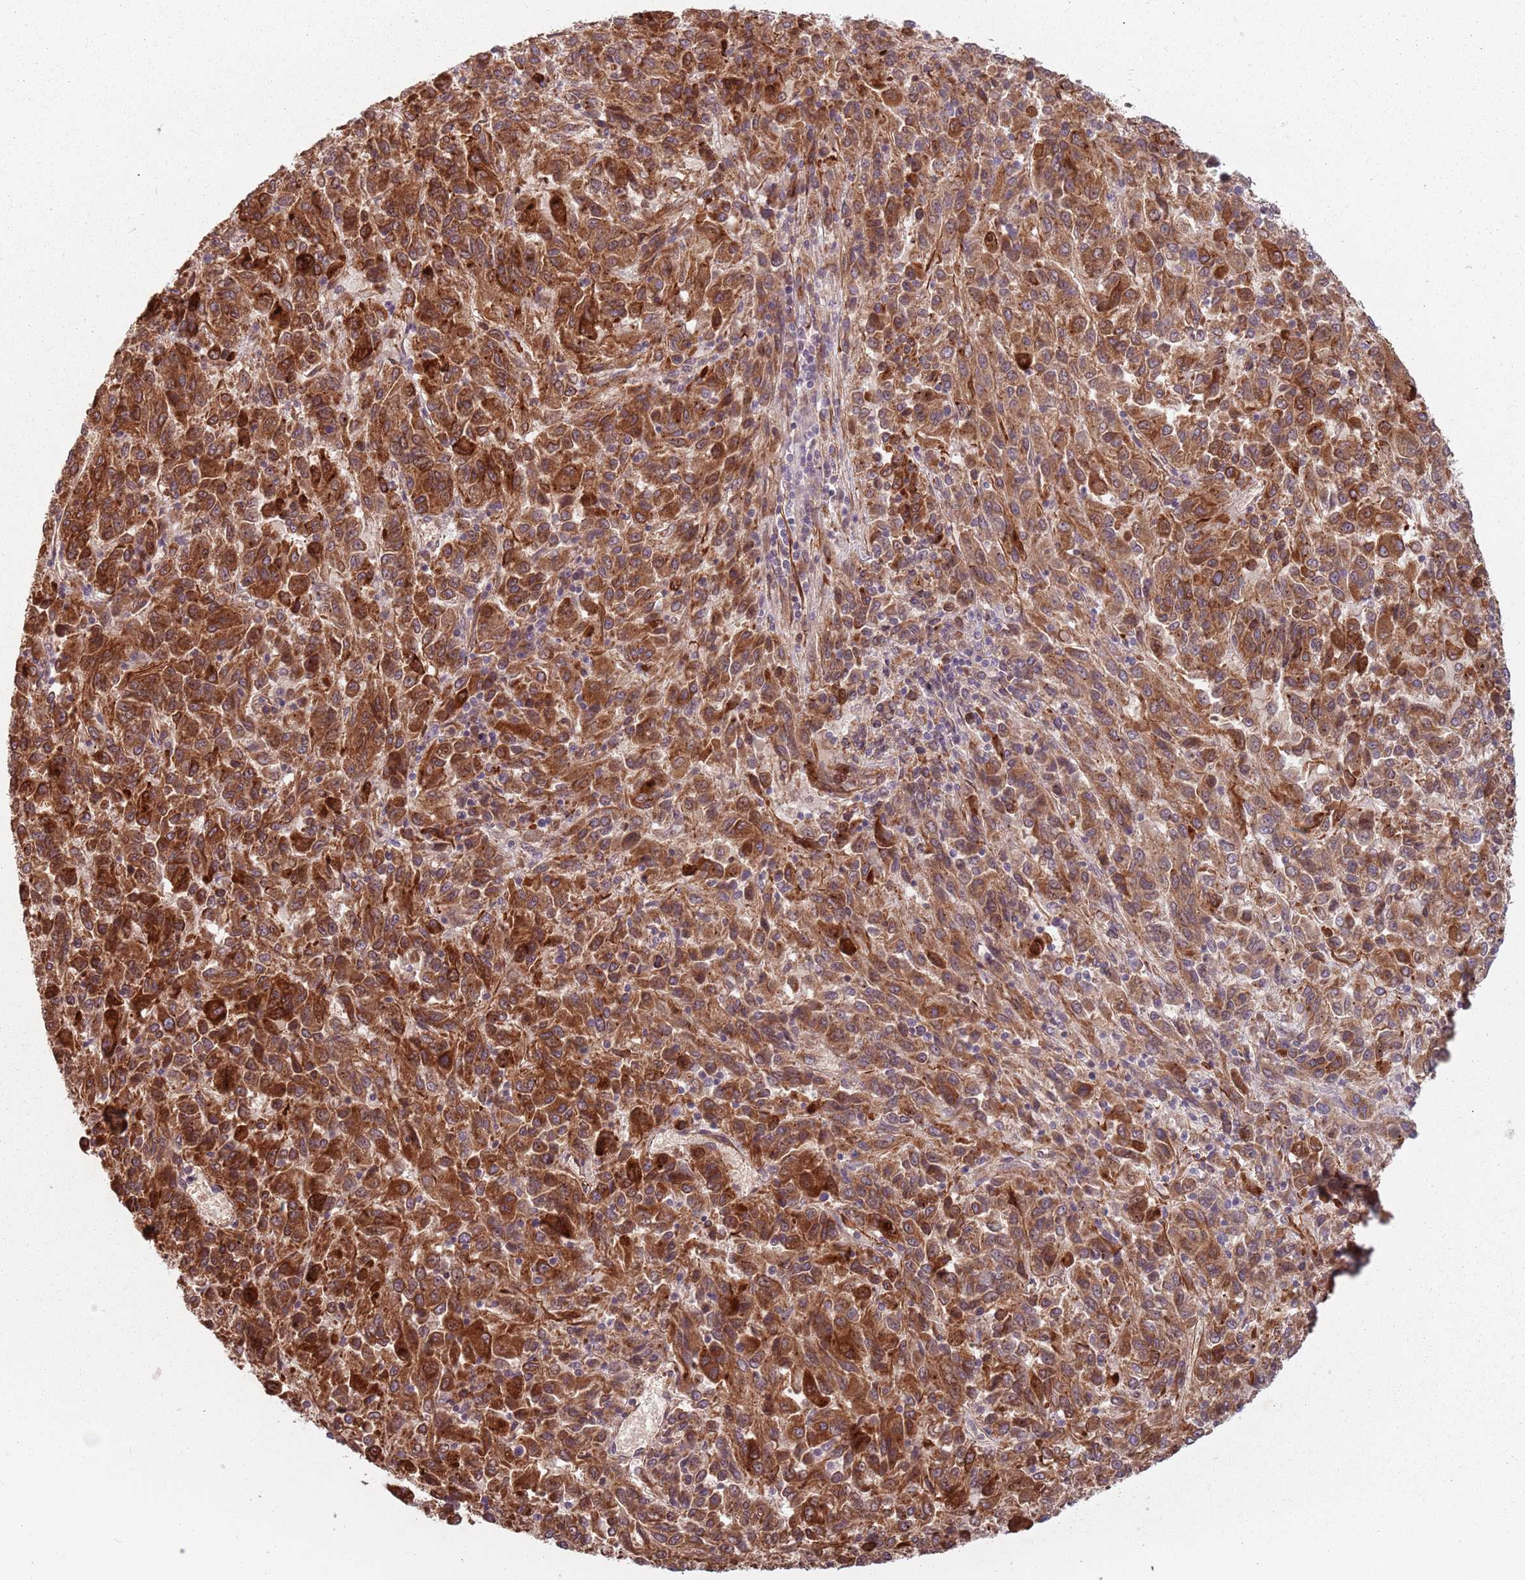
{"staining": {"intensity": "strong", "quantity": ">75%", "location": "cytoplasmic/membranous"}, "tissue": "melanoma", "cell_type": "Tumor cells", "image_type": "cancer", "snomed": [{"axis": "morphology", "description": "Malignant melanoma, Metastatic site"}, {"axis": "topography", "description": "Lung"}], "caption": "The photomicrograph reveals staining of melanoma, revealing strong cytoplasmic/membranous protein expression (brown color) within tumor cells.", "gene": "GPR180", "patient": {"sex": "male", "age": 64}}